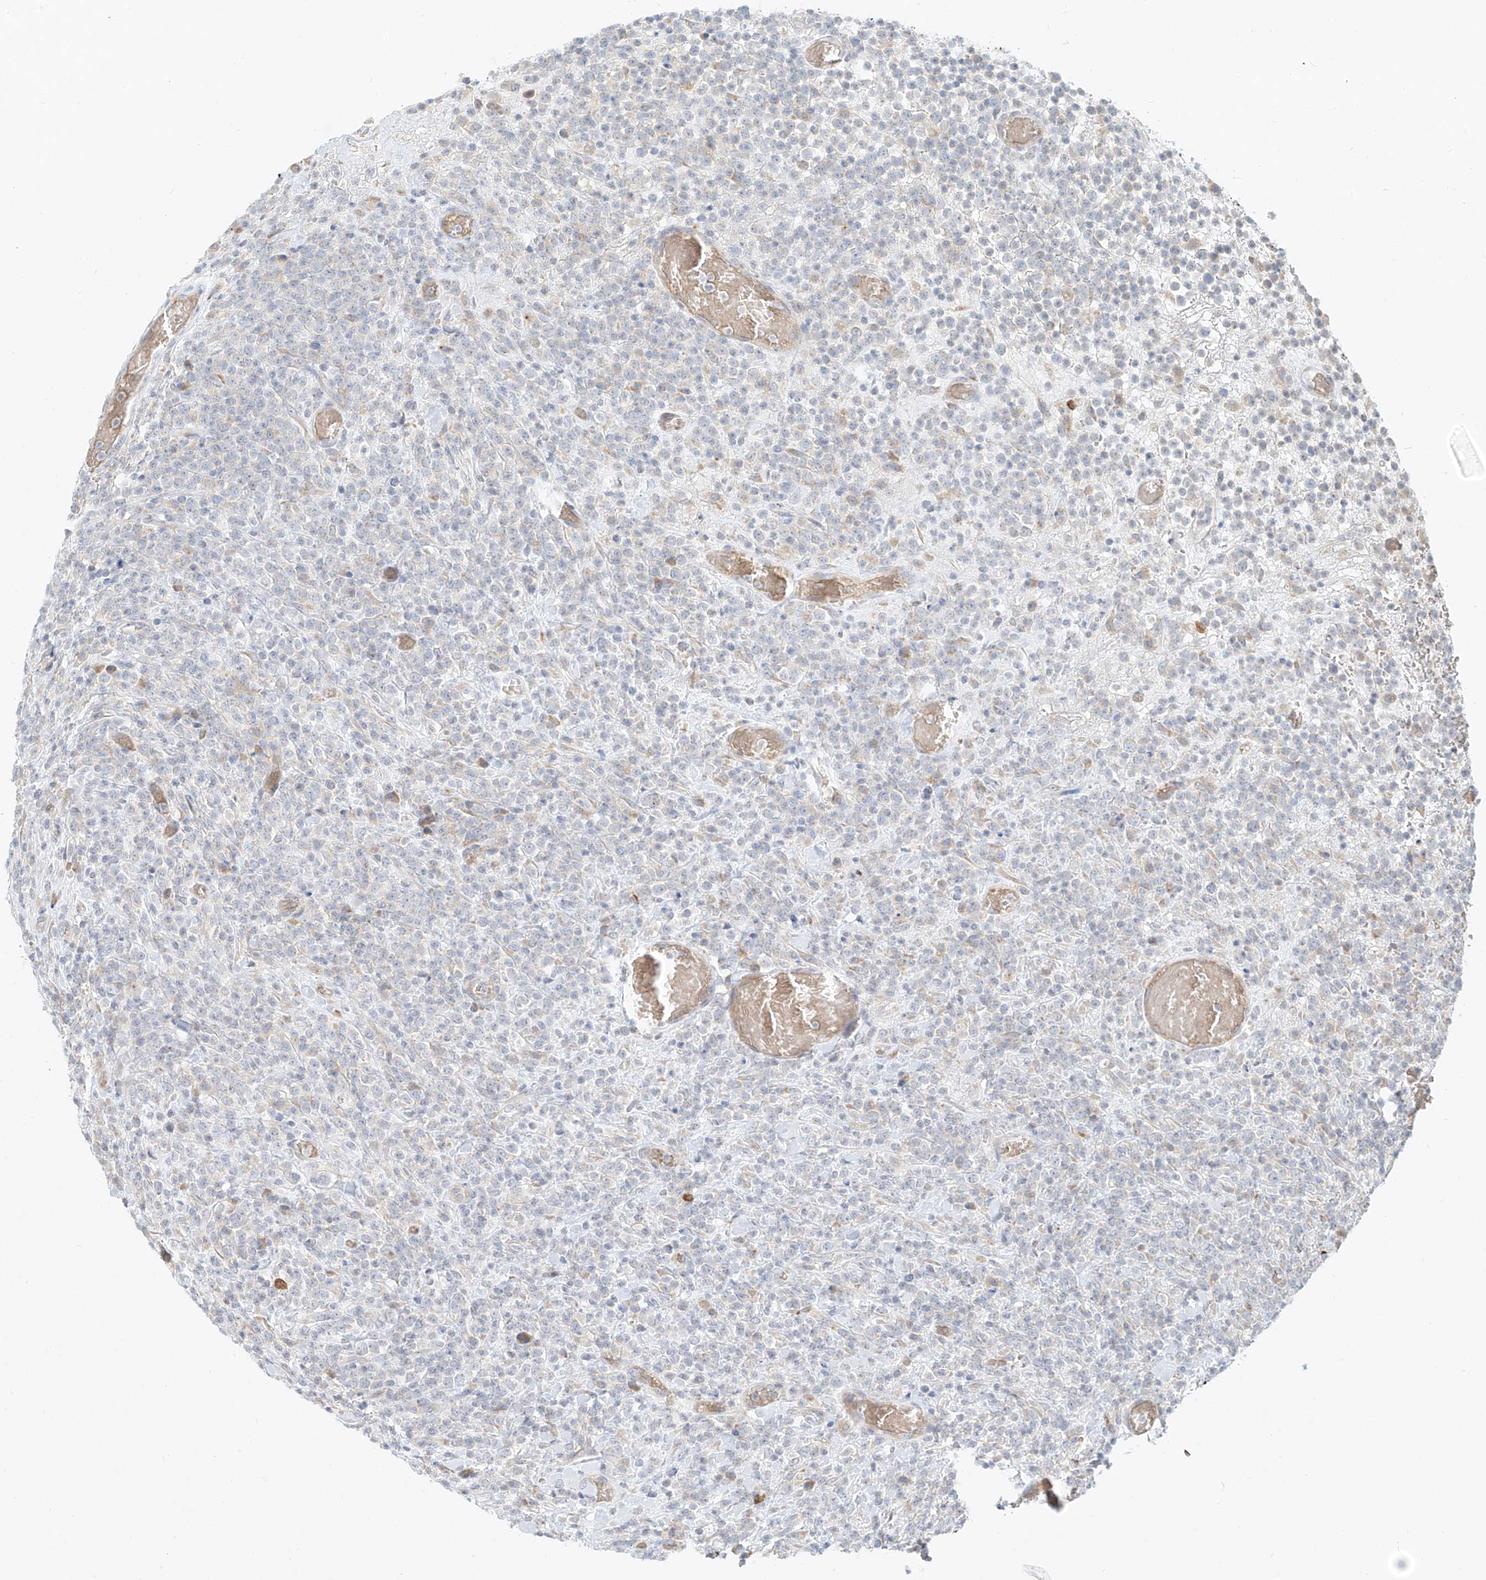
{"staining": {"intensity": "negative", "quantity": "none", "location": "none"}, "tissue": "lymphoma", "cell_type": "Tumor cells", "image_type": "cancer", "snomed": [{"axis": "morphology", "description": "Malignant lymphoma, non-Hodgkin's type, High grade"}, {"axis": "topography", "description": "Colon"}], "caption": "Tumor cells are negative for protein expression in human malignant lymphoma, non-Hodgkin's type (high-grade).", "gene": "SYTL3", "patient": {"sex": "female", "age": 53}}